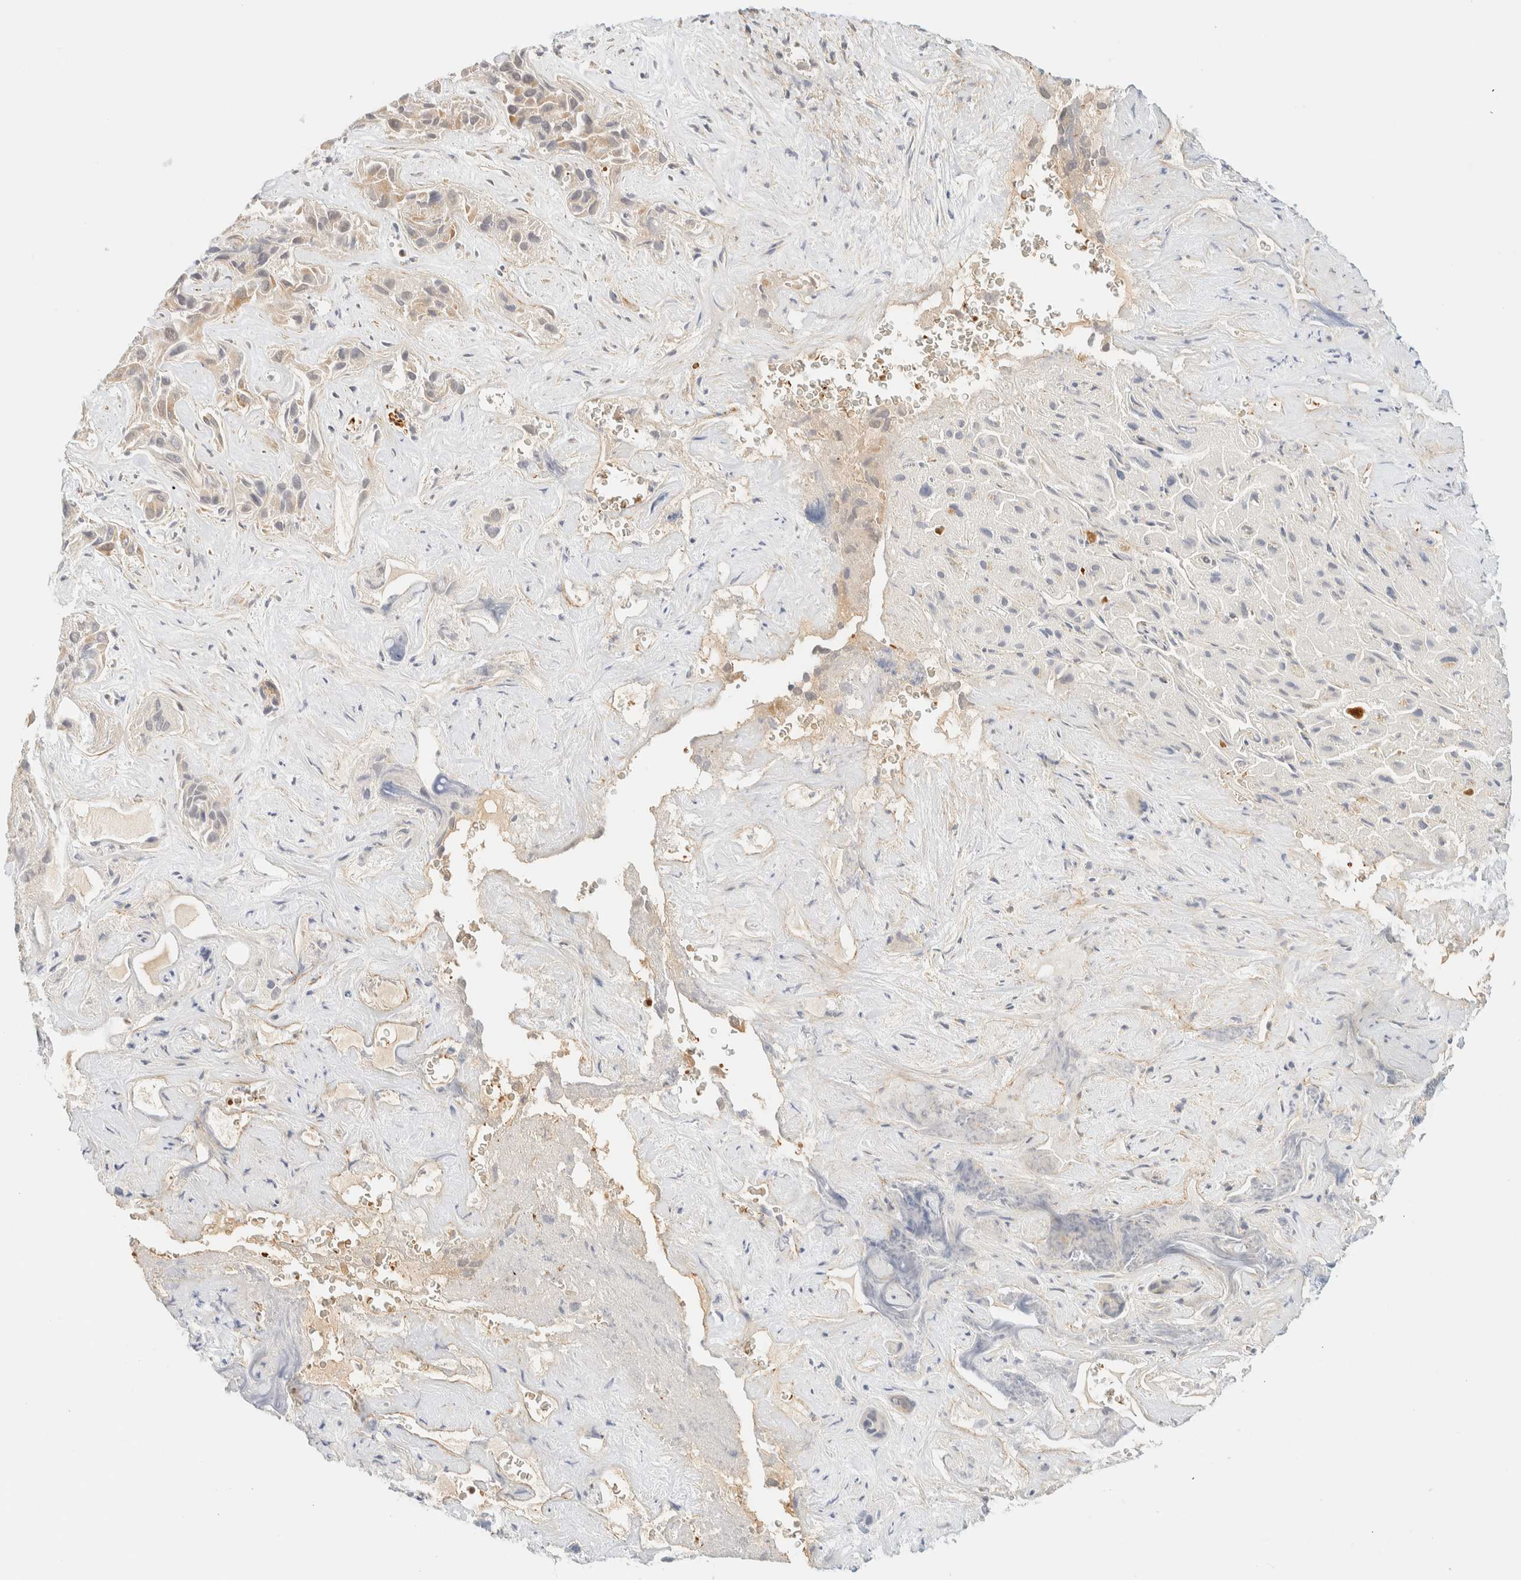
{"staining": {"intensity": "weak", "quantity": "25%-75%", "location": "cytoplasmic/membranous,nuclear"}, "tissue": "liver cancer", "cell_type": "Tumor cells", "image_type": "cancer", "snomed": [{"axis": "morphology", "description": "Cholangiocarcinoma"}, {"axis": "topography", "description": "Liver"}], "caption": "High-power microscopy captured an IHC image of cholangiocarcinoma (liver), revealing weak cytoplasmic/membranous and nuclear expression in approximately 25%-75% of tumor cells.", "gene": "TNK1", "patient": {"sex": "female", "age": 52}}